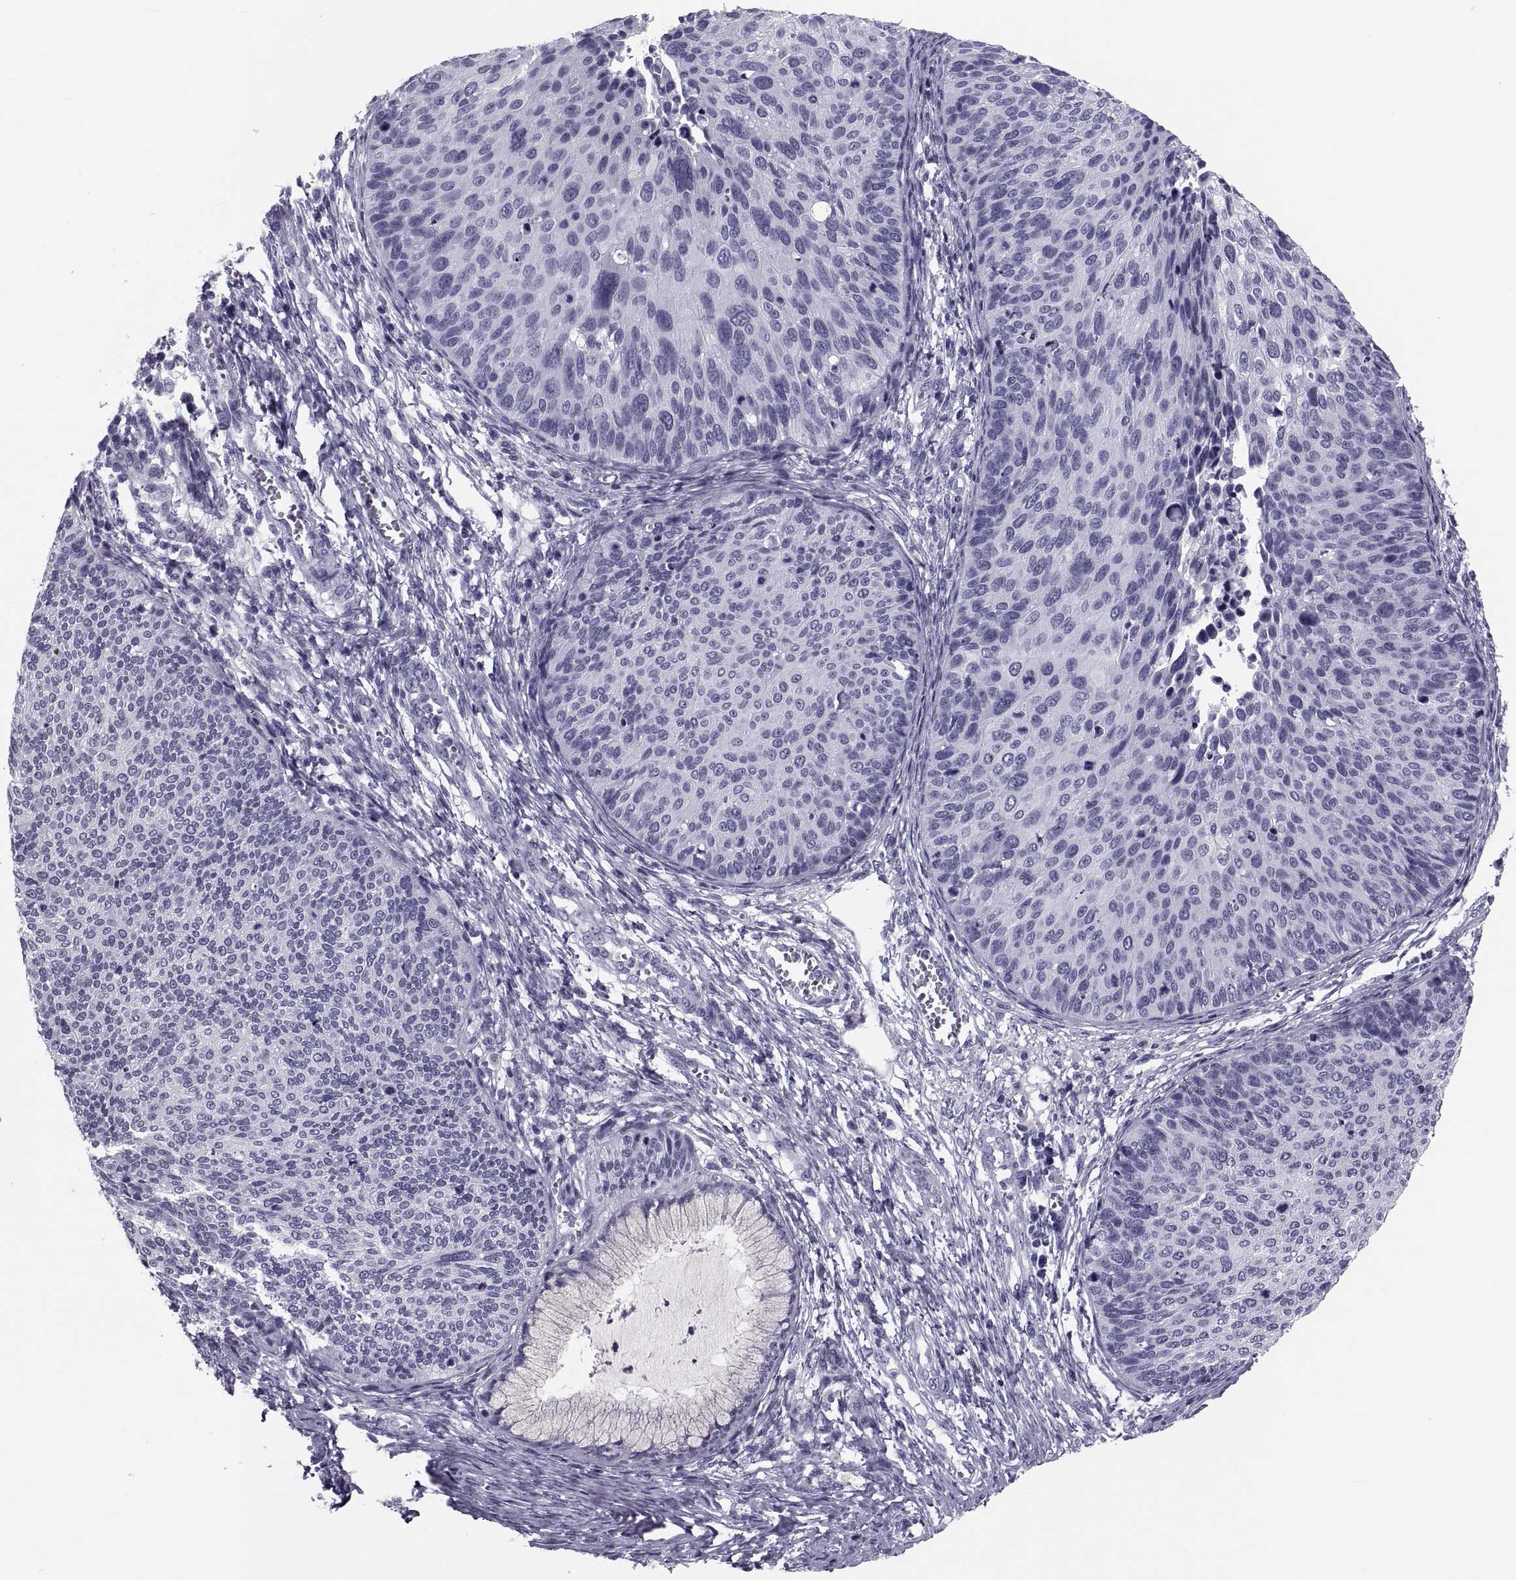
{"staining": {"intensity": "negative", "quantity": "none", "location": "none"}, "tissue": "cervical cancer", "cell_type": "Tumor cells", "image_type": "cancer", "snomed": [{"axis": "morphology", "description": "Squamous cell carcinoma, NOS"}, {"axis": "topography", "description": "Cervix"}], "caption": "An immunohistochemistry (IHC) image of cervical squamous cell carcinoma is shown. There is no staining in tumor cells of cervical squamous cell carcinoma.", "gene": "CRISP1", "patient": {"sex": "female", "age": 36}}